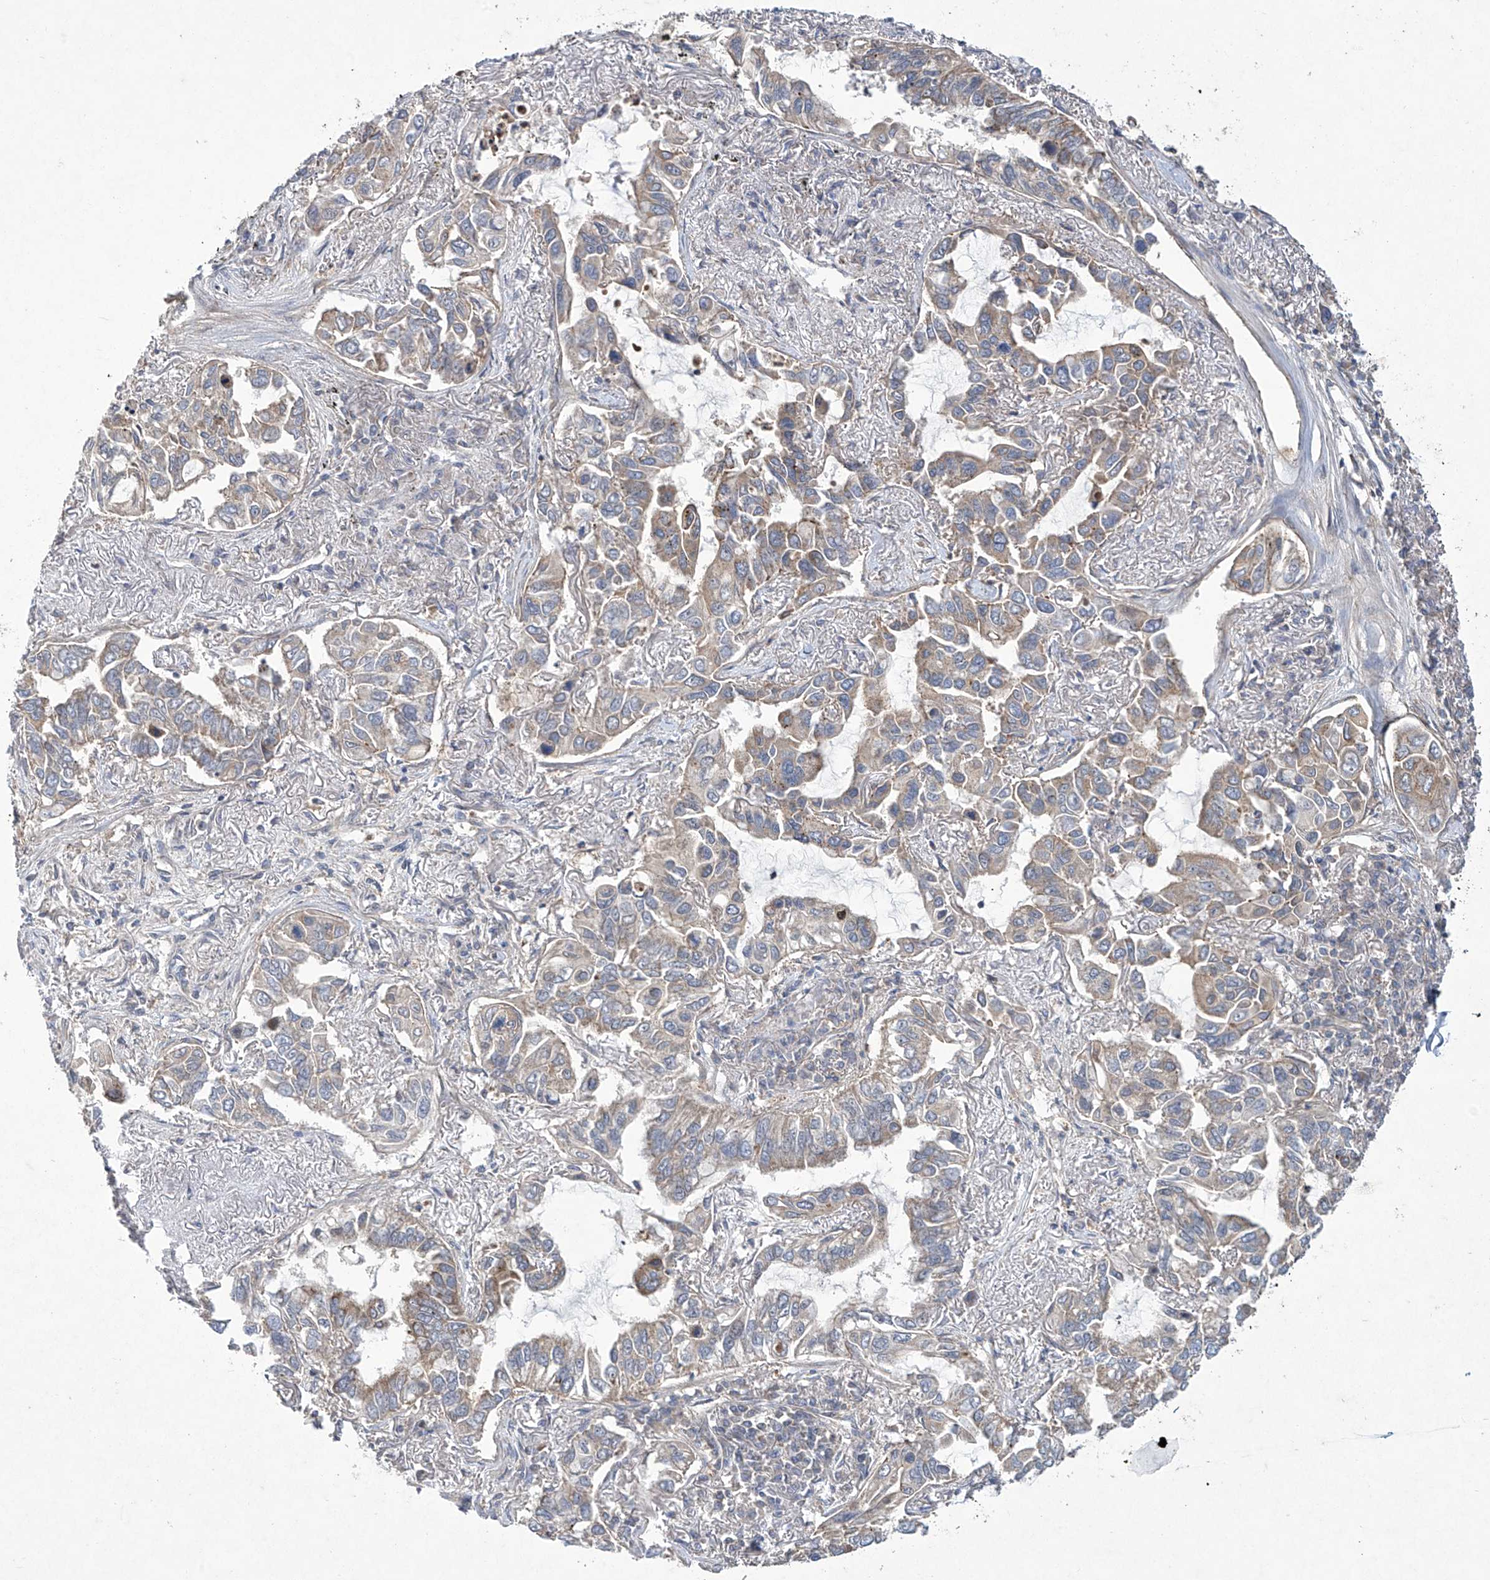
{"staining": {"intensity": "weak", "quantity": "25%-75%", "location": "cytoplasmic/membranous"}, "tissue": "lung cancer", "cell_type": "Tumor cells", "image_type": "cancer", "snomed": [{"axis": "morphology", "description": "Adenocarcinoma, NOS"}, {"axis": "topography", "description": "Lung"}], "caption": "Immunohistochemical staining of lung cancer demonstrates weak cytoplasmic/membranous protein staining in about 25%-75% of tumor cells.", "gene": "TRIM60", "patient": {"sex": "male", "age": 64}}